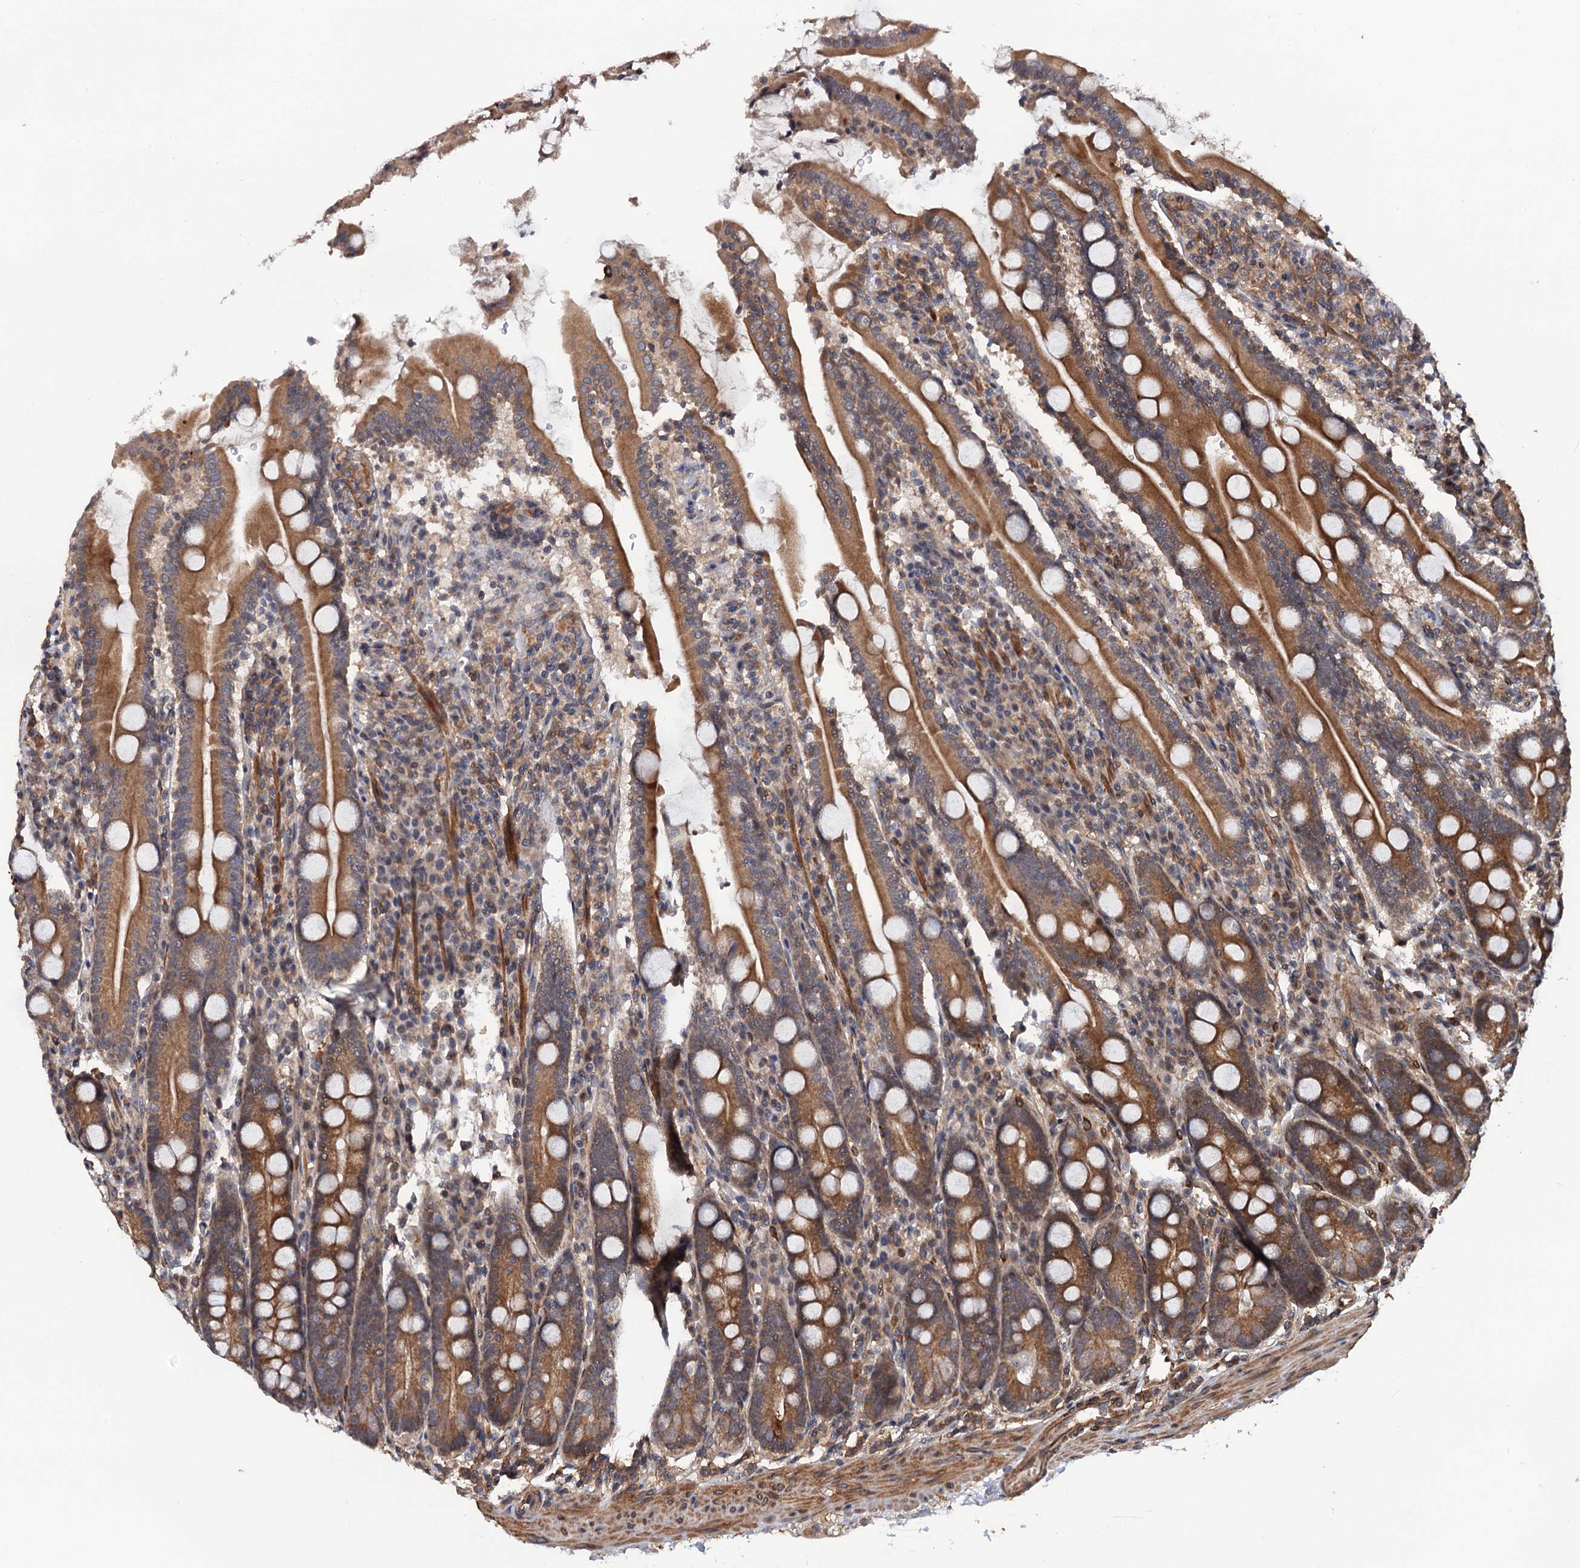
{"staining": {"intensity": "moderate", "quantity": ">75%", "location": "cytoplasmic/membranous"}, "tissue": "duodenum", "cell_type": "Glandular cells", "image_type": "normal", "snomed": [{"axis": "morphology", "description": "Normal tissue, NOS"}, {"axis": "topography", "description": "Duodenum"}], "caption": "A medium amount of moderate cytoplasmic/membranous staining is identified in approximately >75% of glandular cells in benign duodenum. (brown staining indicates protein expression, while blue staining denotes nuclei).", "gene": "FSIP1", "patient": {"sex": "male", "age": 35}}